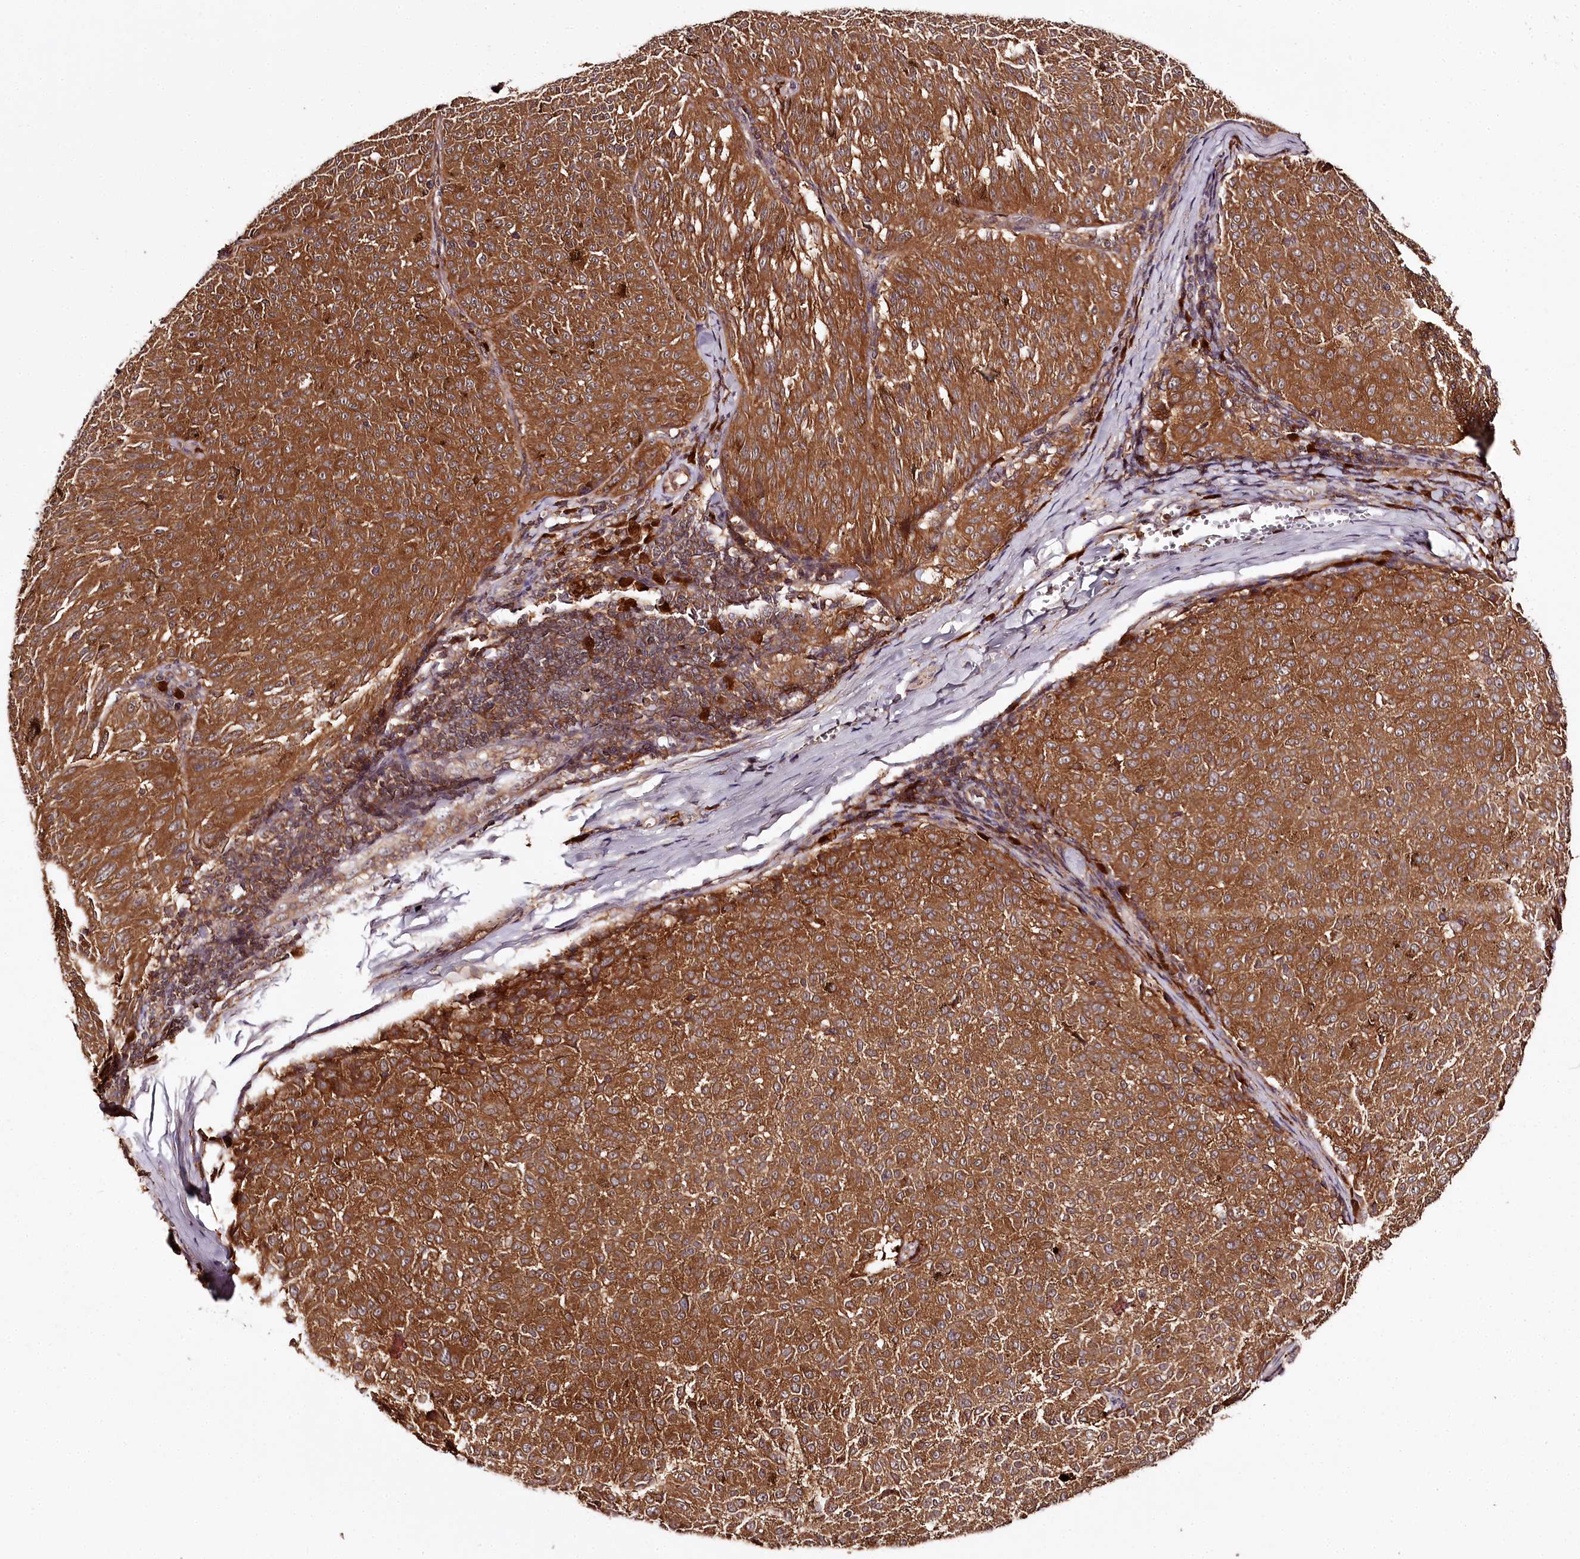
{"staining": {"intensity": "moderate", "quantity": ">75%", "location": "cytoplasmic/membranous"}, "tissue": "melanoma", "cell_type": "Tumor cells", "image_type": "cancer", "snomed": [{"axis": "morphology", "description": "Malignant melanoma, NOS"}, {"axis": "topography", "description": "Skin"}], "caption": "Immunohistochemistry (IHC) (DAB) staining of melanoma displays moderate cytoplasmic/membranous protein expression in about >75% of tumor cells.", "gene": "TTC12", "patient": {"sex": "female", "age": 72}}